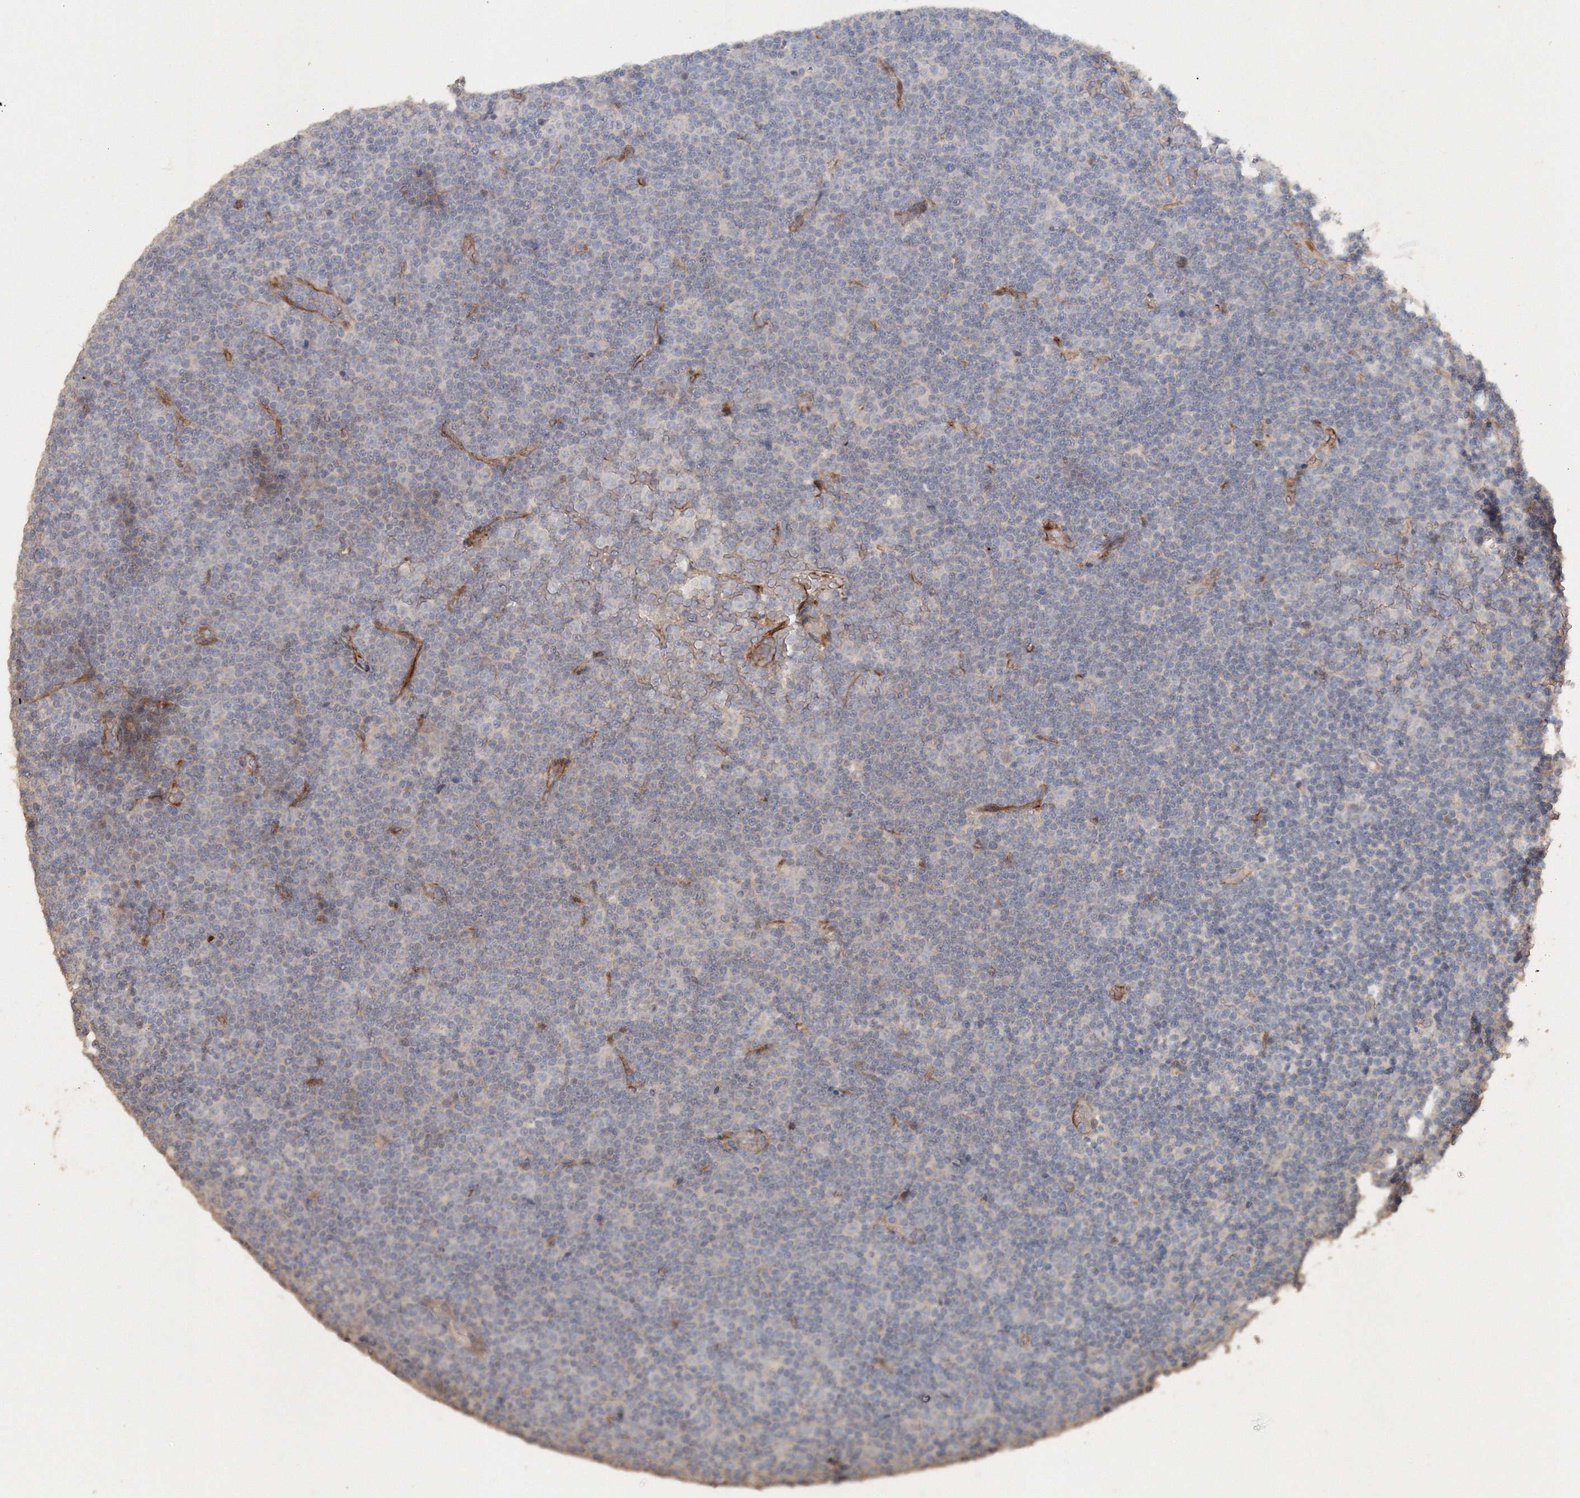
{"staining": {"intensity": "negative", "quantity": "none", "location": "none"}, "tissue": "lymphoma", "cell_type": "Tumor cells", "image_type": "cancer", "snomed": [{"axis": "morphology", "description": "Malignant lymphoma, non-Hodgkin's type, Low grade"}, {"axis": "topography", "description": "Lymph node"}], "caption": "DAB immunohistochemical staining of lymphoma shows no significant positivity in tumor cells.", "gene": "NALF2", "patient": {"sex": "female", "age": 67}}